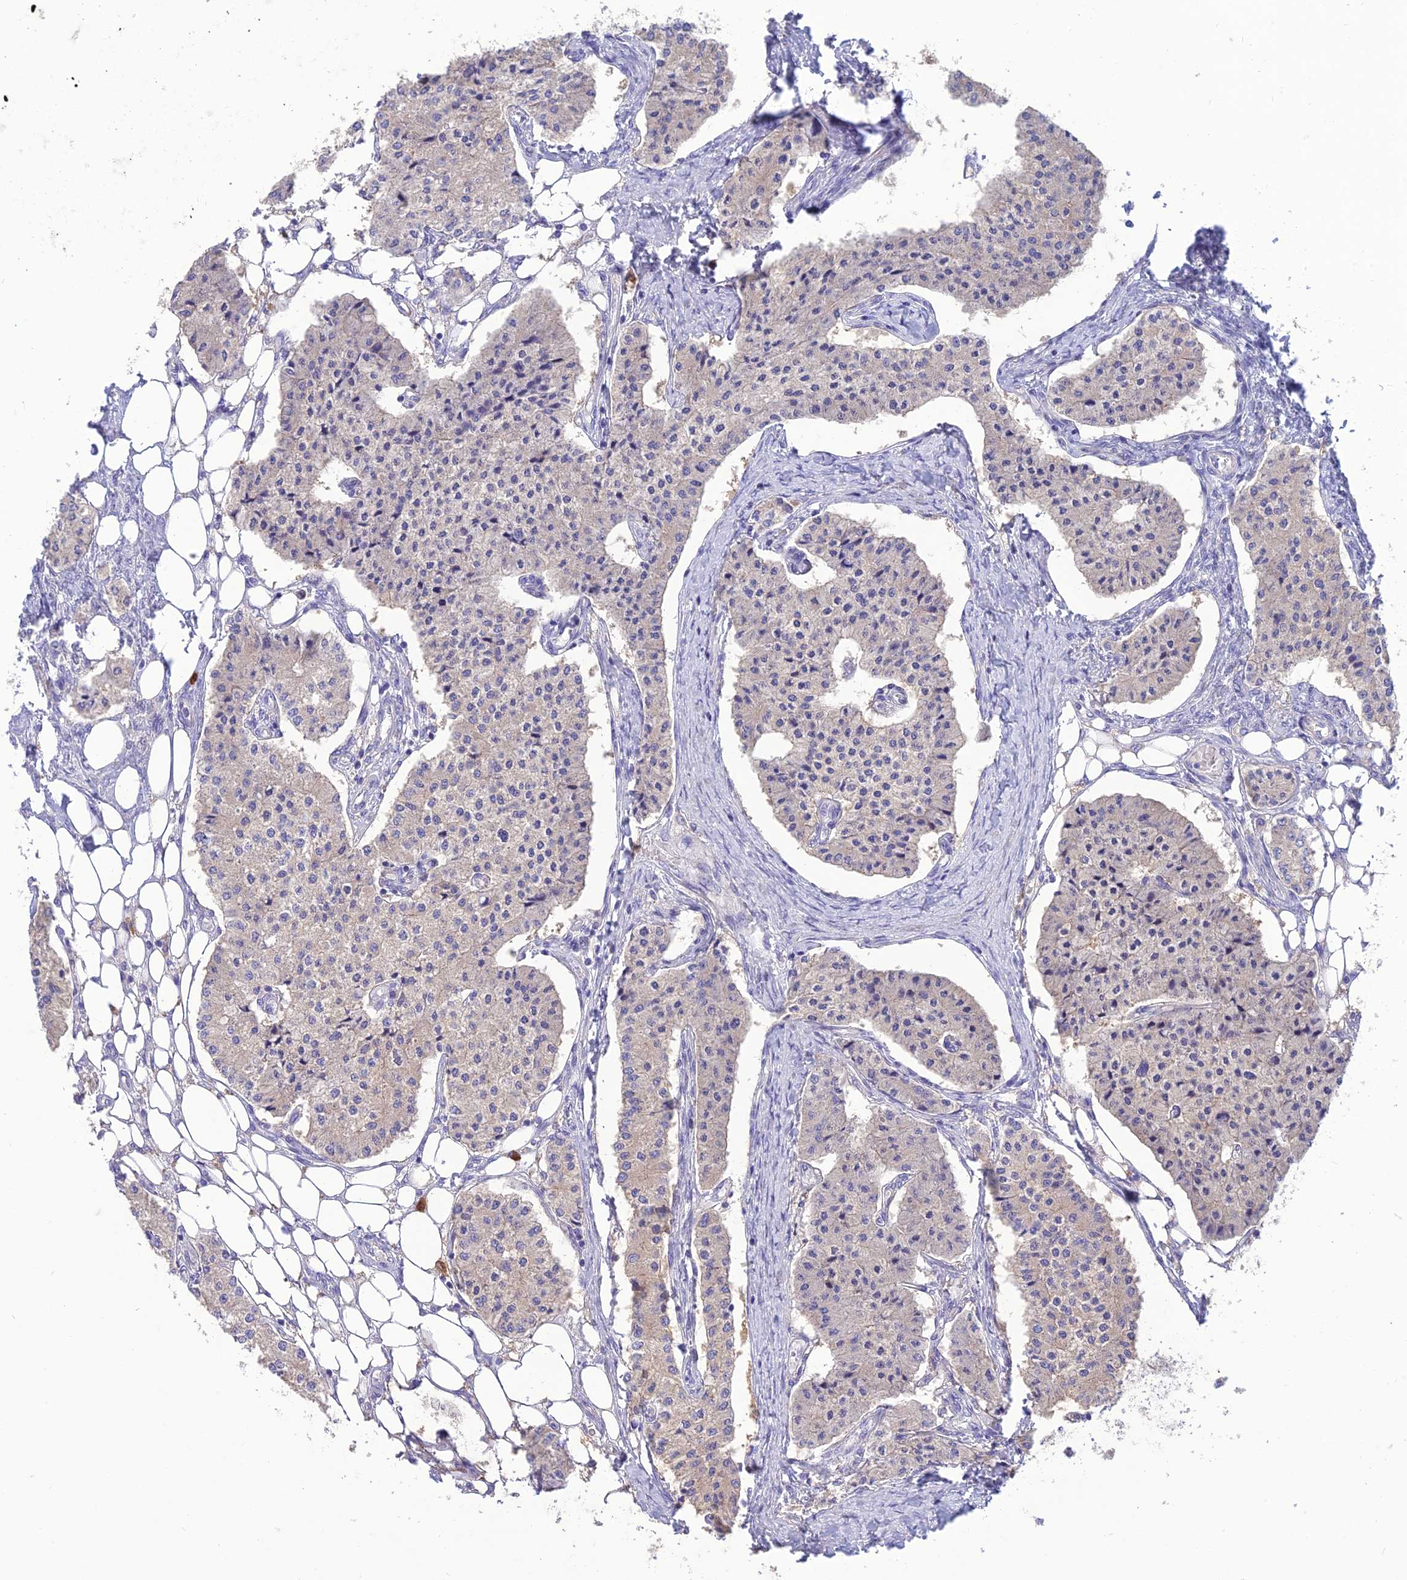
{"staining": {"intensity": "negative", "quantity": "none", "location": "none"}, "tissue": "carcinoid", "cell_type": "Tumor cells", "image_type": "cancer", "snomed": [{"axis": "morphology", "description": "Carcinoid, malignant, NOS"}, {"axis": "topography", "description": "Colon"}], "caption": "Carcinoid was stained to show a protein in brown. There is no significant expression in tumor cells.", "gene": "SFT2D2", "patient": {"sex": "female", "age": 52}}